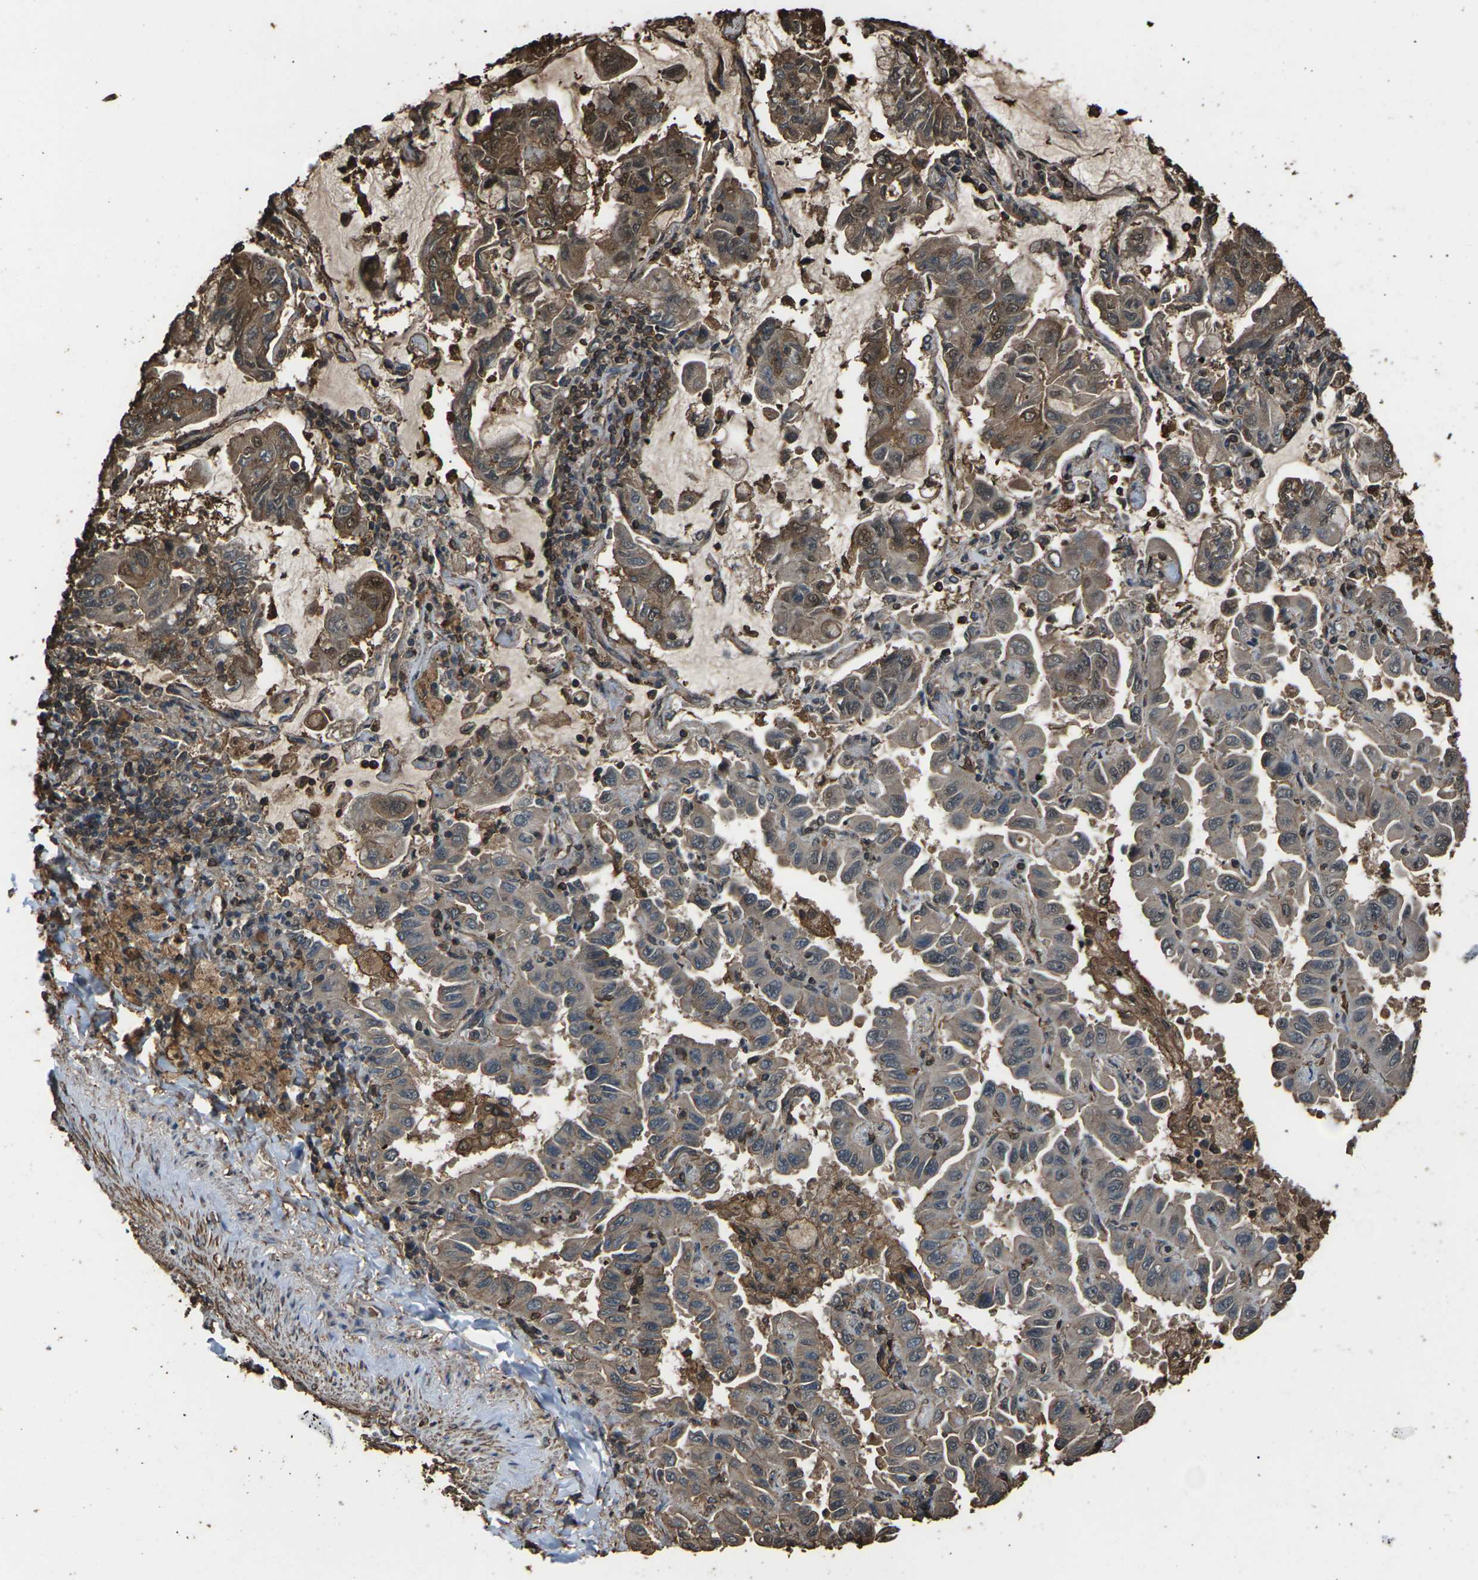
{"staining": {"intensity": "moderate", "quantity": "25%-75%", "location": "cytoplasmic/membranous"}, "tissue": "lung cancer", "cell_type": "Tumor cells", "image_type": "cancer", "snomed": [{"axis": "morphology", "description": "Adenocarcinoma, NOS"}, {"axis": "topography", "description": "Lung"}], "caption": "This photomicrograph exhibits lung cancer stained with immunohistochemistry (IHC) to label a protein in brown. The cytoplasmic/membranous of tumor cells show moderate positivity for the protein. Nuclei are counter-stained blue.", "gene": "DHPS", "patient": {"sex": "male", "age": 64}}